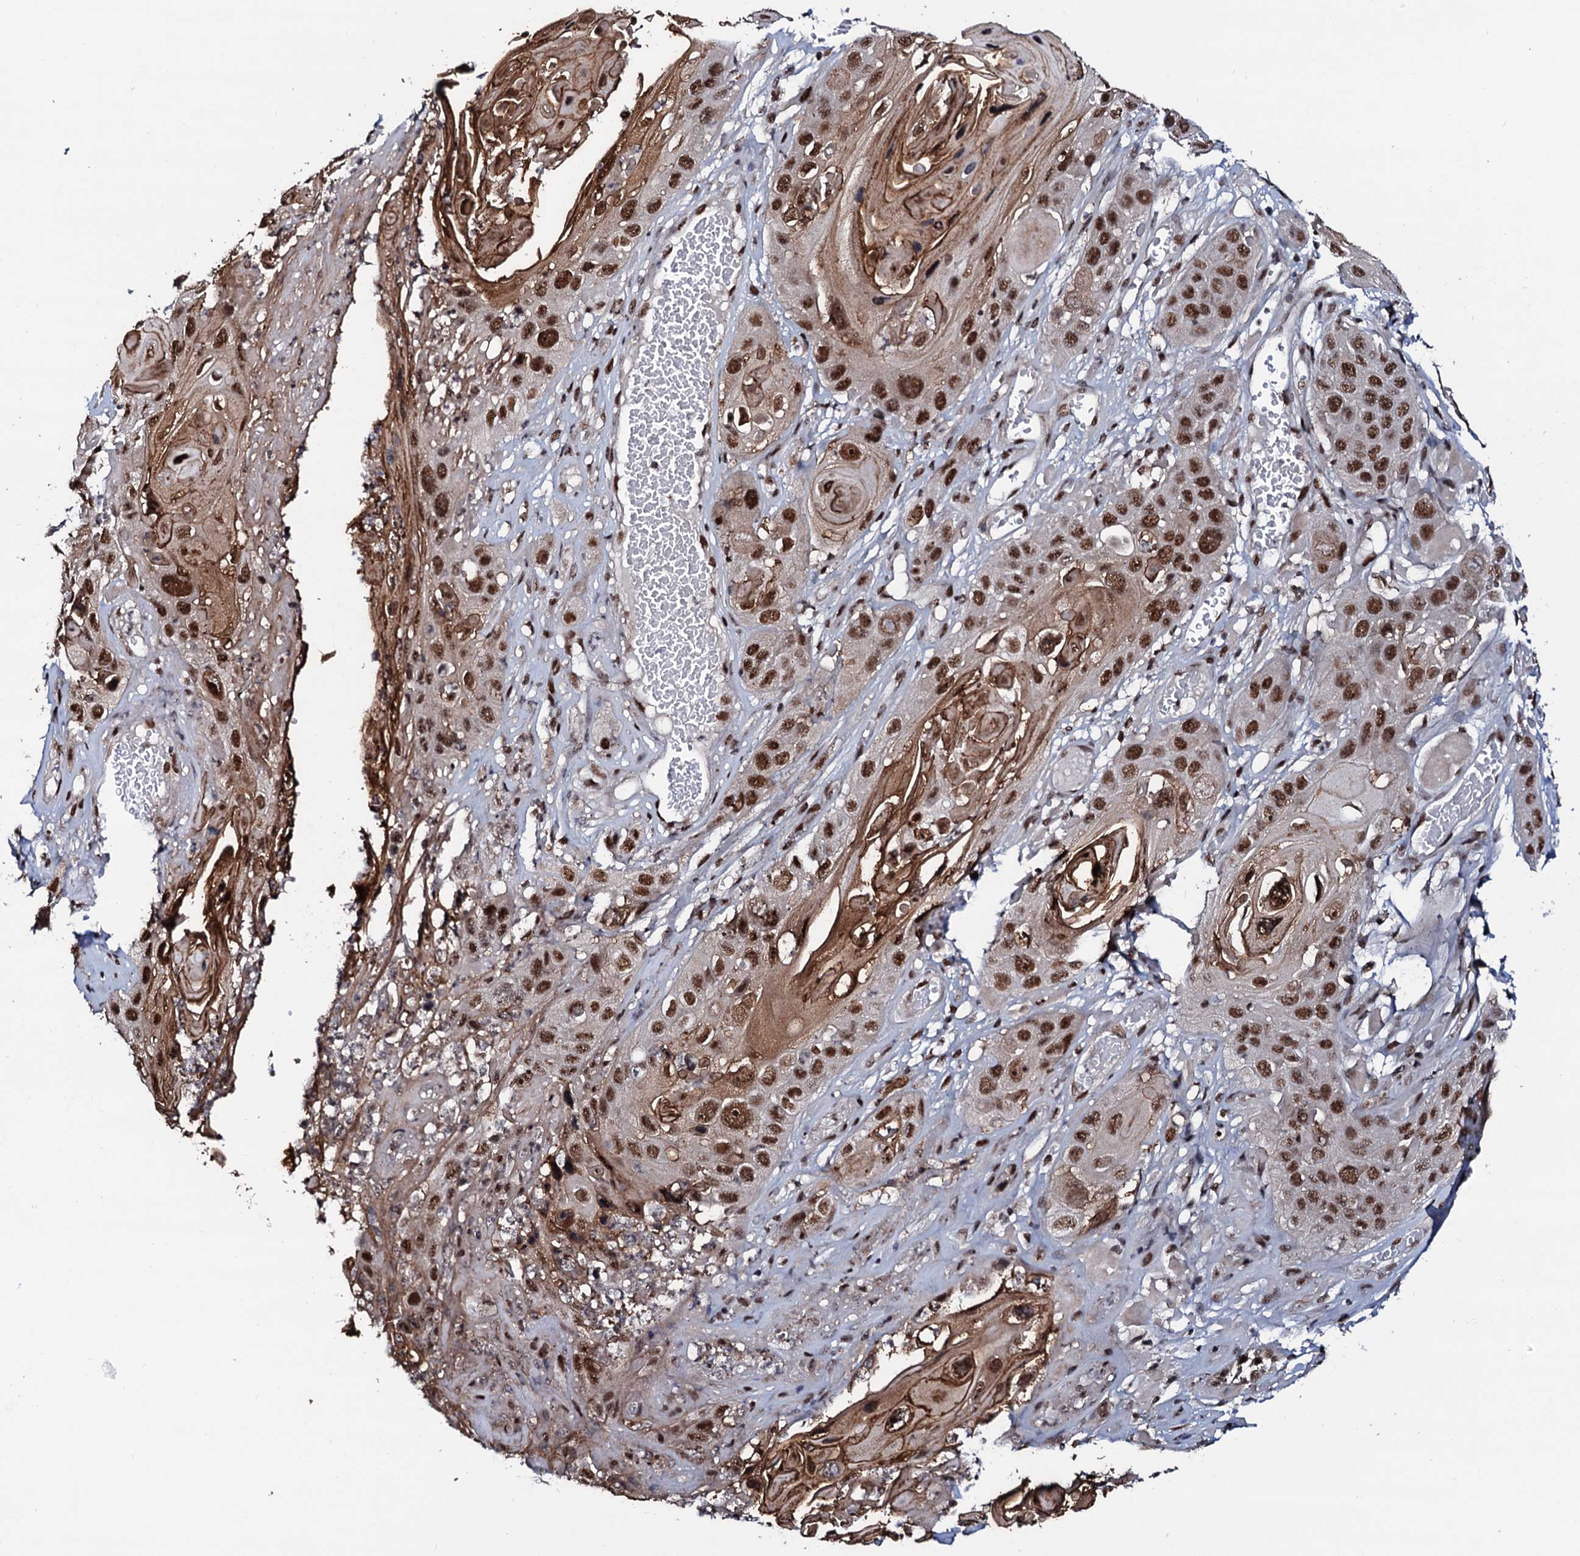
{"staining": {"intensity": "strong", "quantity": ">75%", "location": "nuclear"}, "tissue": "skin cancer", "cell_type": "Tumor cells", "image_type": "cancer", "snomed": [{"axis": "morphology", "description": "Squamous cell carcinoma, NOS"}, {"axis": "topography", "description": "Skin"}], "caption": "Immunohistochemistry histopathology image of neoplastic tissue: skin cancer stained using IHC reveals high levels of strong protein expression localized specifically in the nuclear of tumor cells, appearing as a nuclear brown color.", "gene": "PRPF18", "patient": {"sex": "male", "age": 55}}